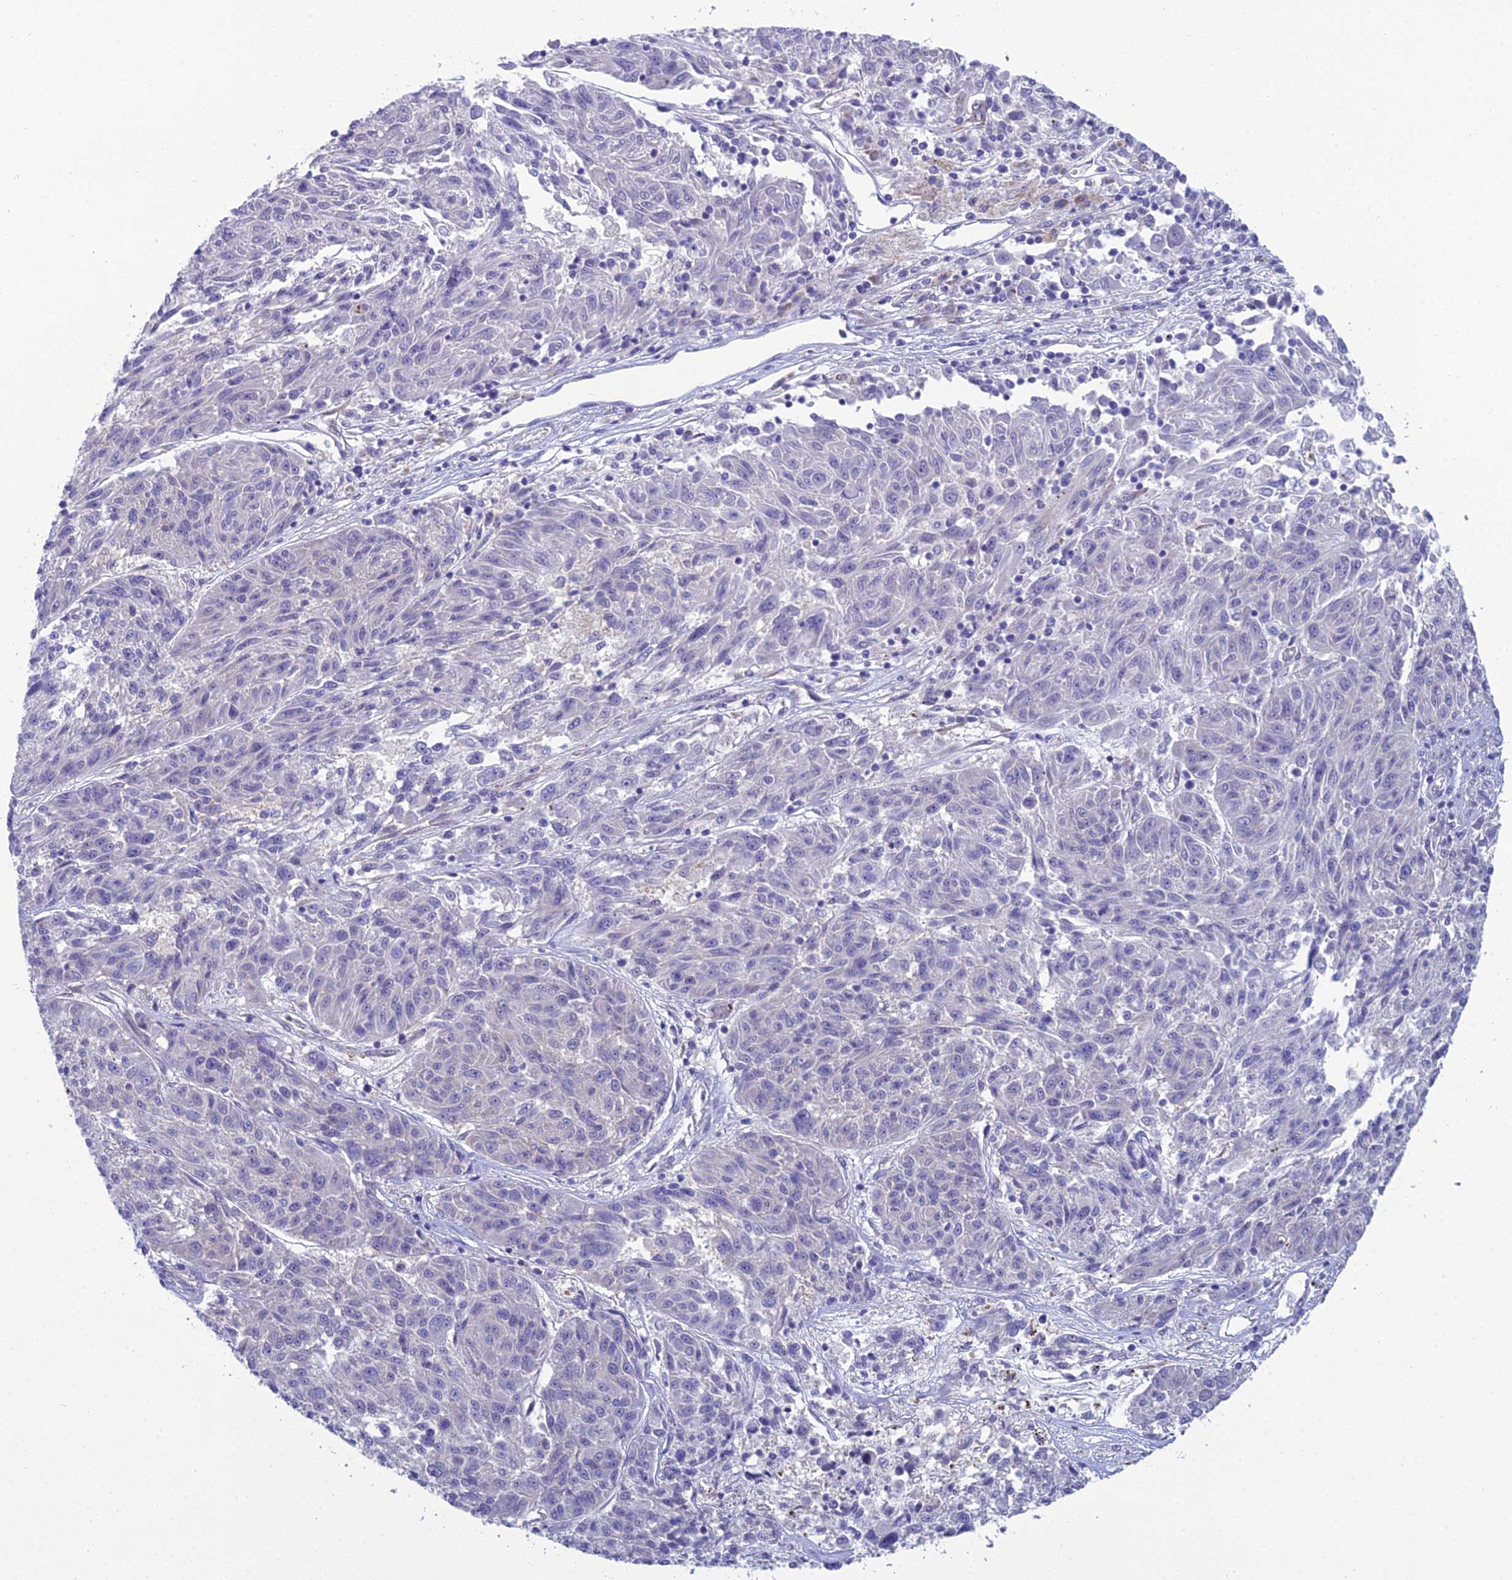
{"staining": {"intensity": "negative", "quantity": "none", "location": "none"}, "tissue": "melanoma", "cell_type": "Tumor cells", "image_type": "cancer", "snomed": [{"axis": "morphology", "description": "Malignant melanoma, NOS"}, {"axis": "topography", "description": "Skin"}], "caption": "Immunohistochemistry (IHC) image of human melanoma stained for a protein (brown), which reveals no staining in tumor cells.", "gene": "GNPNAT1", "patient": {"sex": "male", "age": 53}}